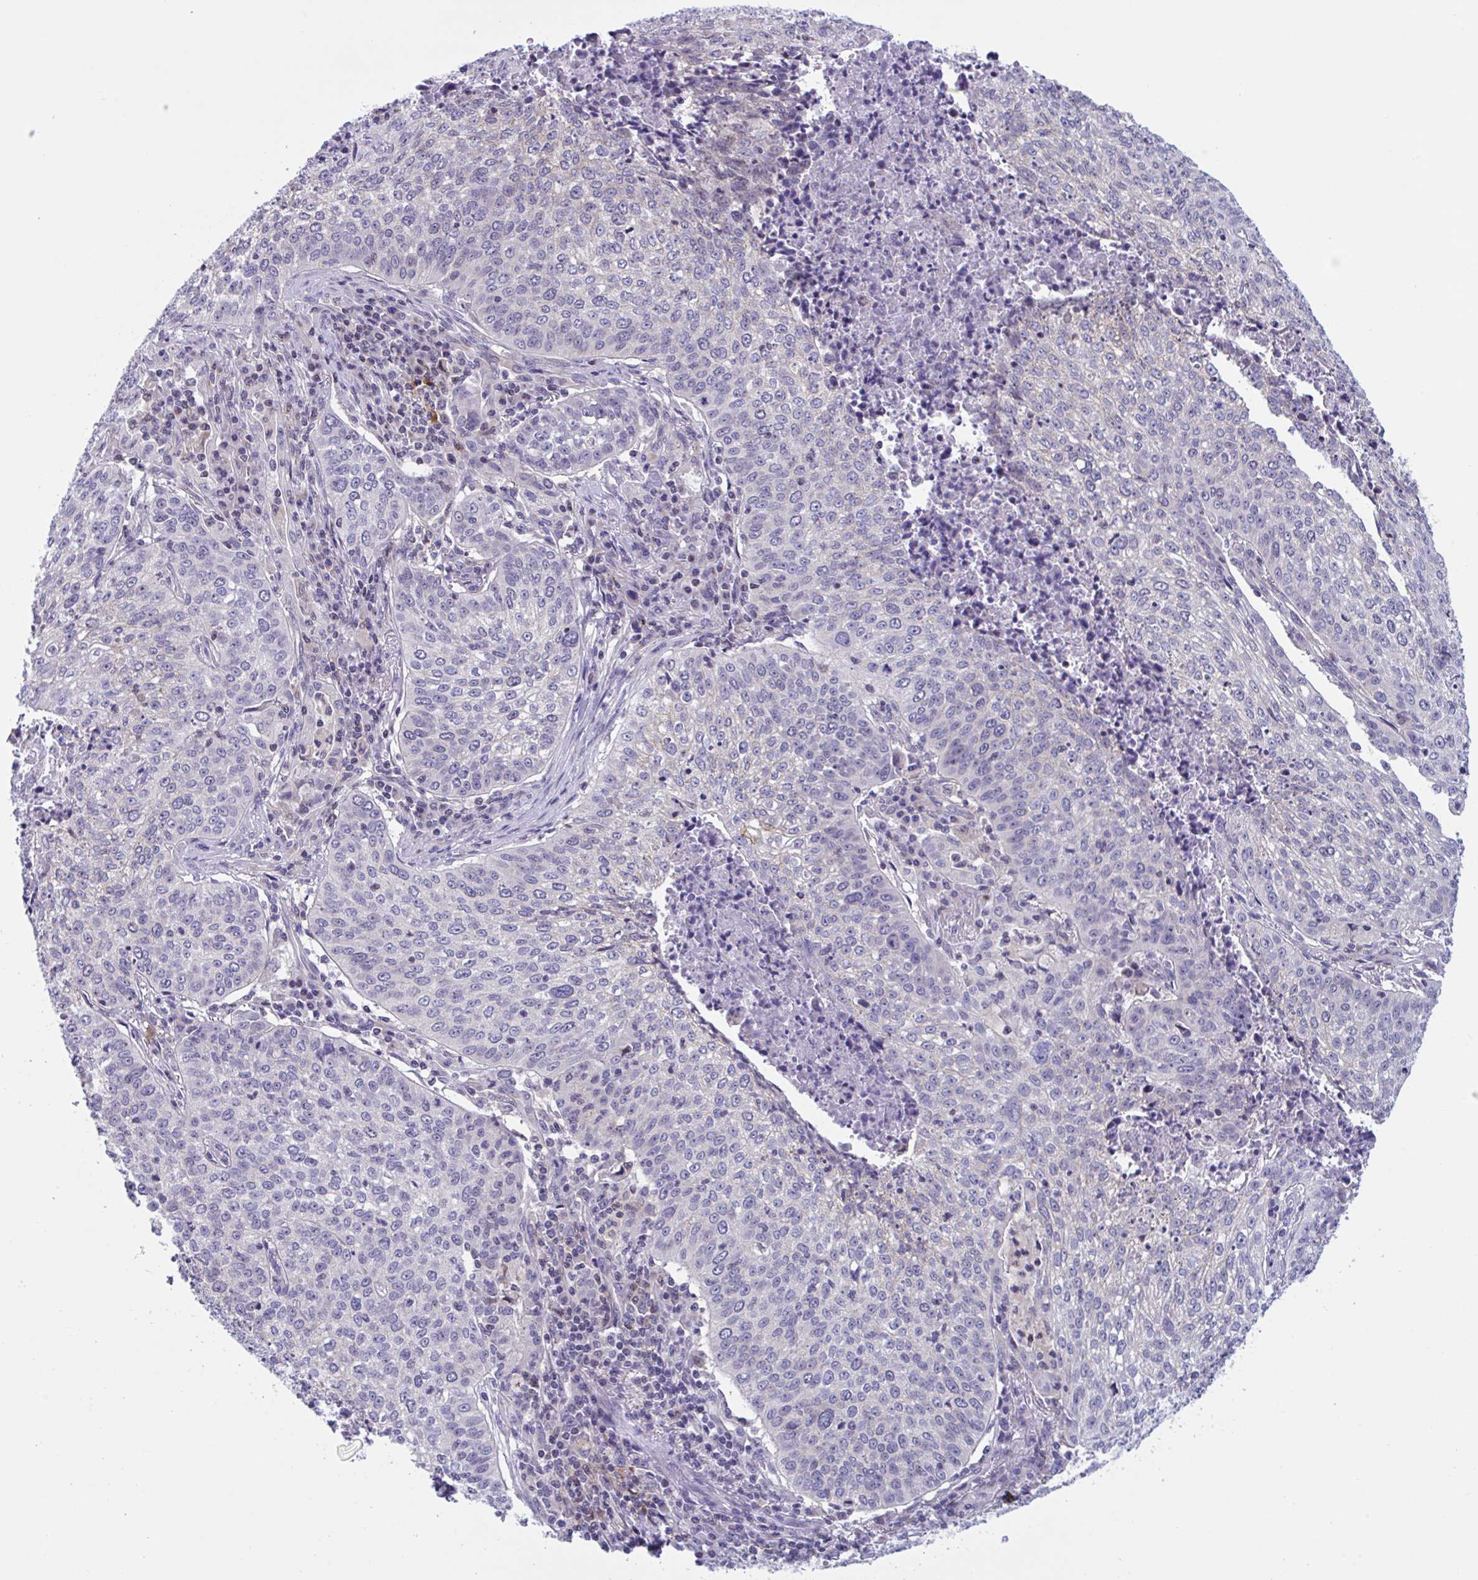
{"staining": {"intensity": "negative", "quantity": "none", "location": "none"}, "tissue": "lung cancer", "cell_type": "Tumor cells", "image_type": "cancer", "snomed": [{"axis": "morphology", "description": "Squamous cell carcinoma, NOS"}, {"axis": "topography", "description": "Lung"}], "caption": "Immunohistochemistry photomicrograph of neoplastic tissue: human lung cancer stained with DAB (3,3'-diaminobenzidine) reveals no significant protein expression in tumor cells. (Stains: DAB (3,3'-diaminobenzidine) IHC with hematoxylin counter stain, Microscopy: brightfield microscopy at high magnification).", "gene": "SNX11", "patient": {"sex": "male", "age": 63}}